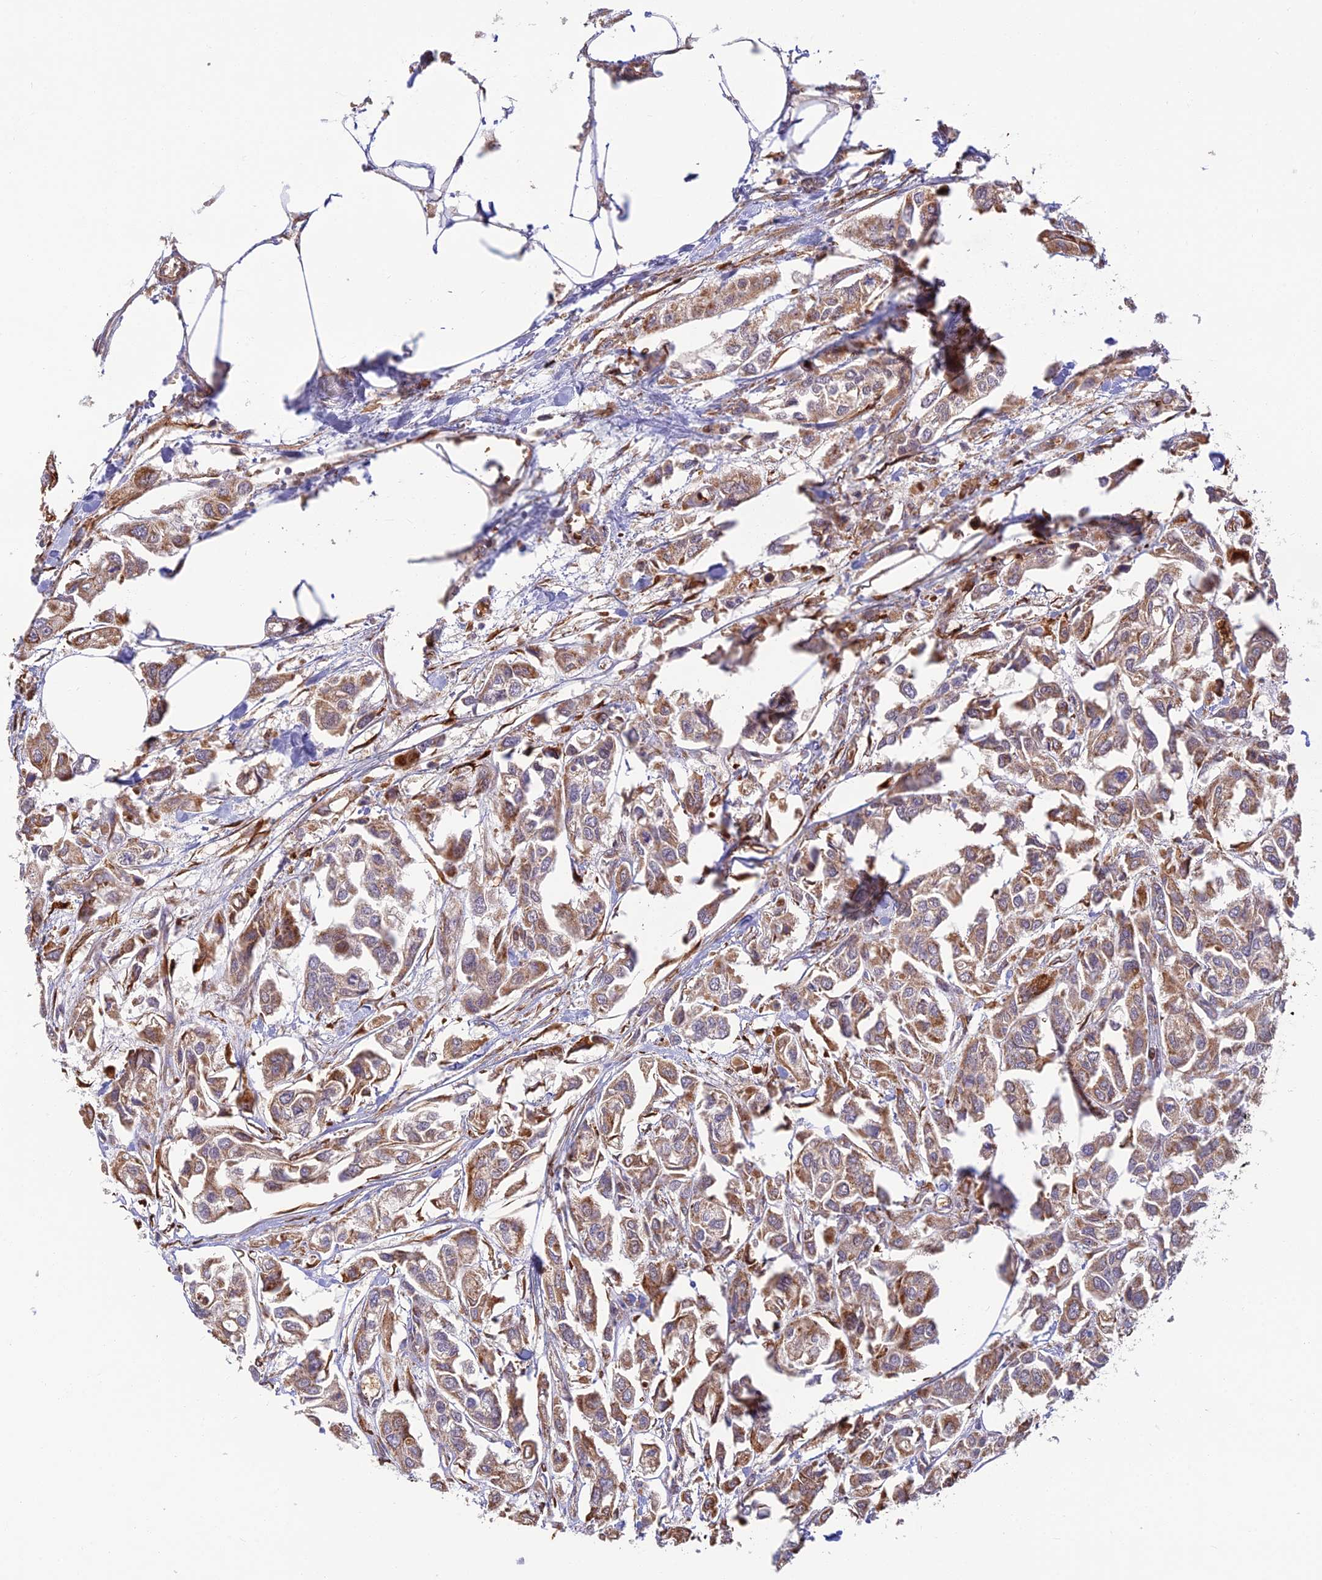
{"staining": {"intensity": "moderate", "quantity": "25%-75%", "location": "cytoplasmic/membranous"}, "tissue": "urothelial cancer", "cell_type": "Tumor cells", "image_type": "cancer", "snomed": [{"axis": "morphology", "description": "Urothelial carcinoma, High grade"}, {"axis": "topography", "description": "Urinary bladder"}], "caption": "An image showing moderate cytoplasmic/membranous positivity in about 25%-75% of tumor cells in urothelial cancer, as visualized by brown immunohistochemical staining.", "gene": "UFSP2", "patient": {"sex": "male", "age": 67}}